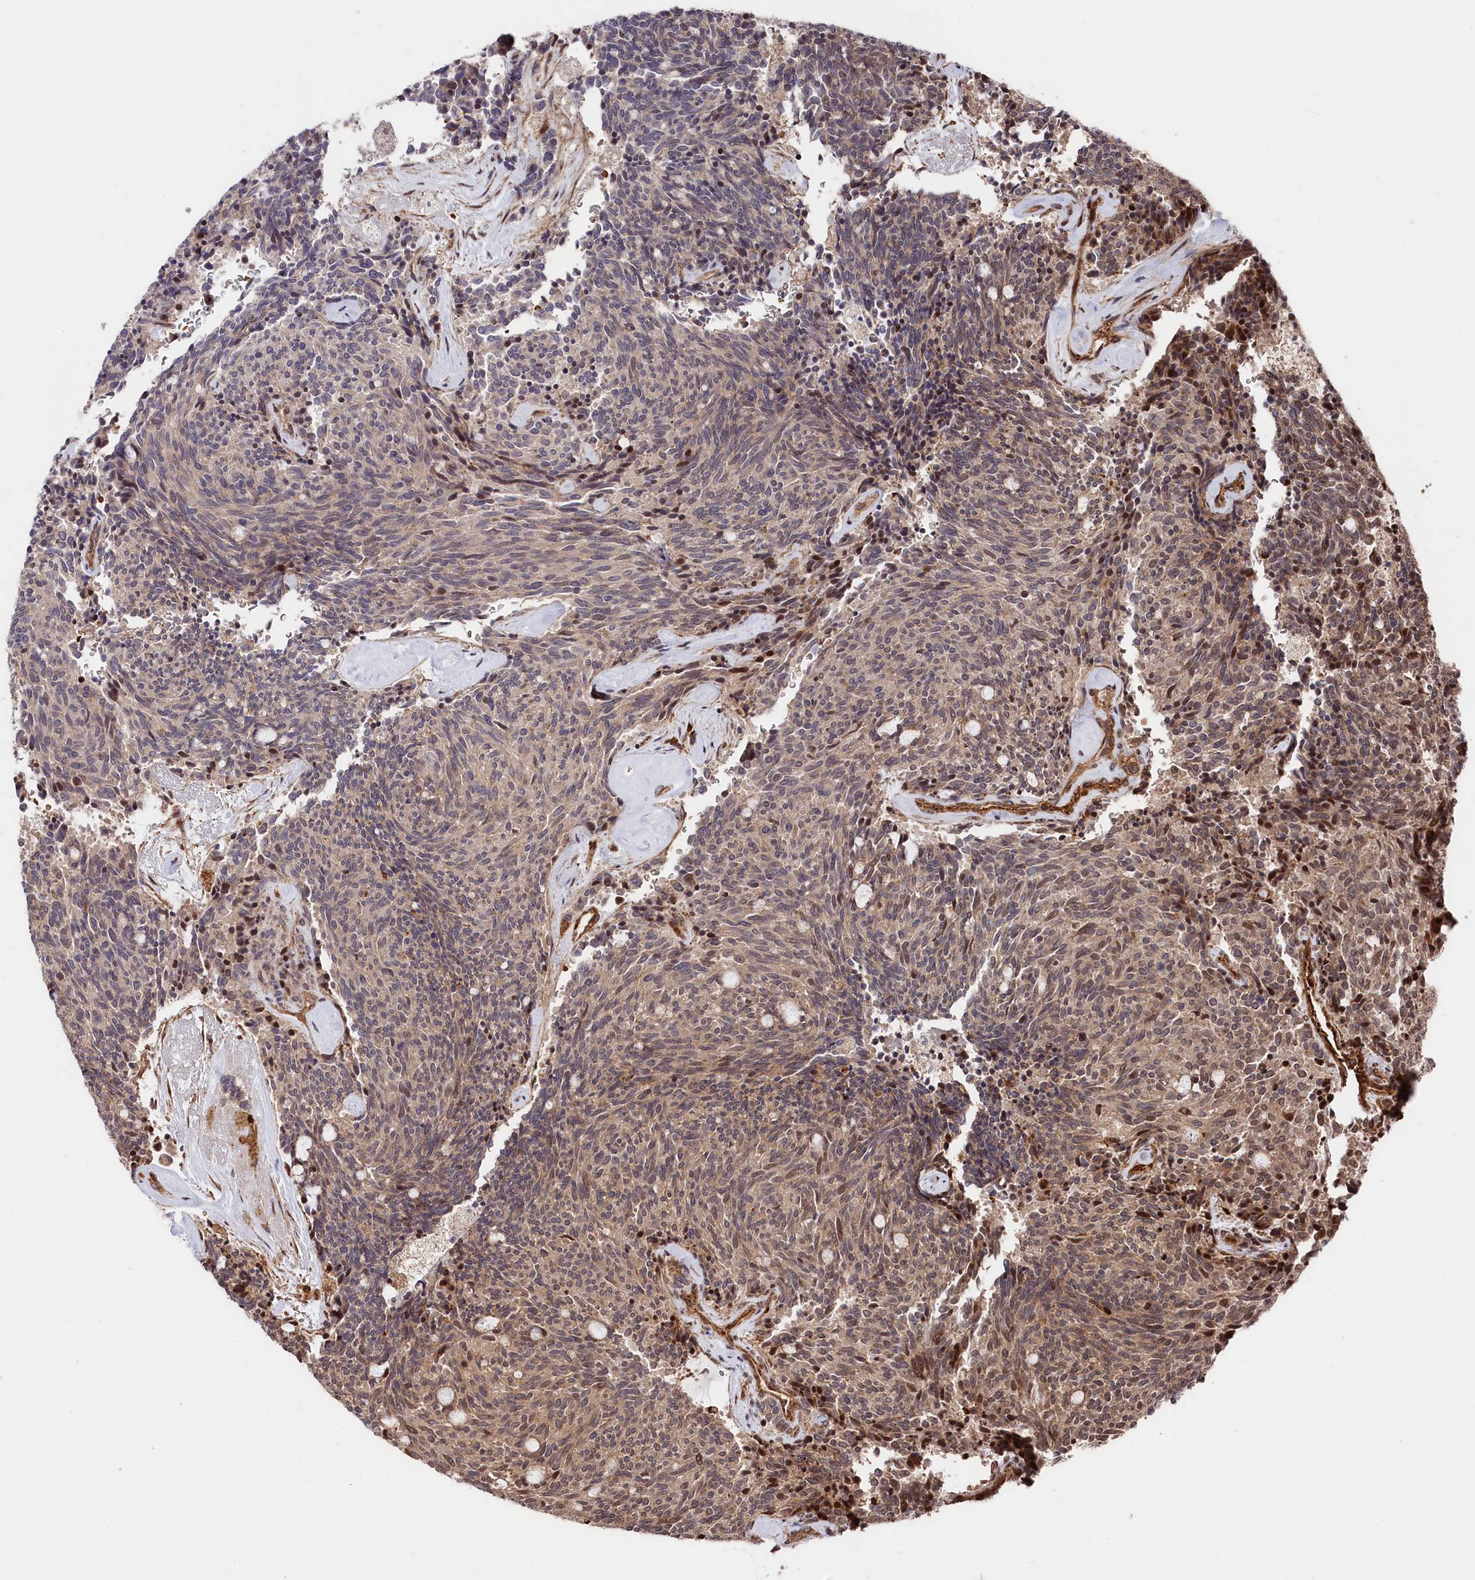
{"staining": {"intensity": "moderate", "quantity": "25%-75%", "location": "cytoplasmic/membranous,nuclear"}, "tissue": "carcinoid", "cell_type": "Tumor cells", "image_type": "cancer", "snomed": [{"axis": "morphology", "description": "Carcinoid, malignant, NOS"}, {"axis": "topography", "description": "Pancreas"}], "caption": "Malignant carcinoid tissue exhibits moderate cytoplasmic/membranous and nuclear staining in about 25%-75% of tumor cells", "gene": "TNKS1BP1", "patient": {"sex": "female", "age": 54}}